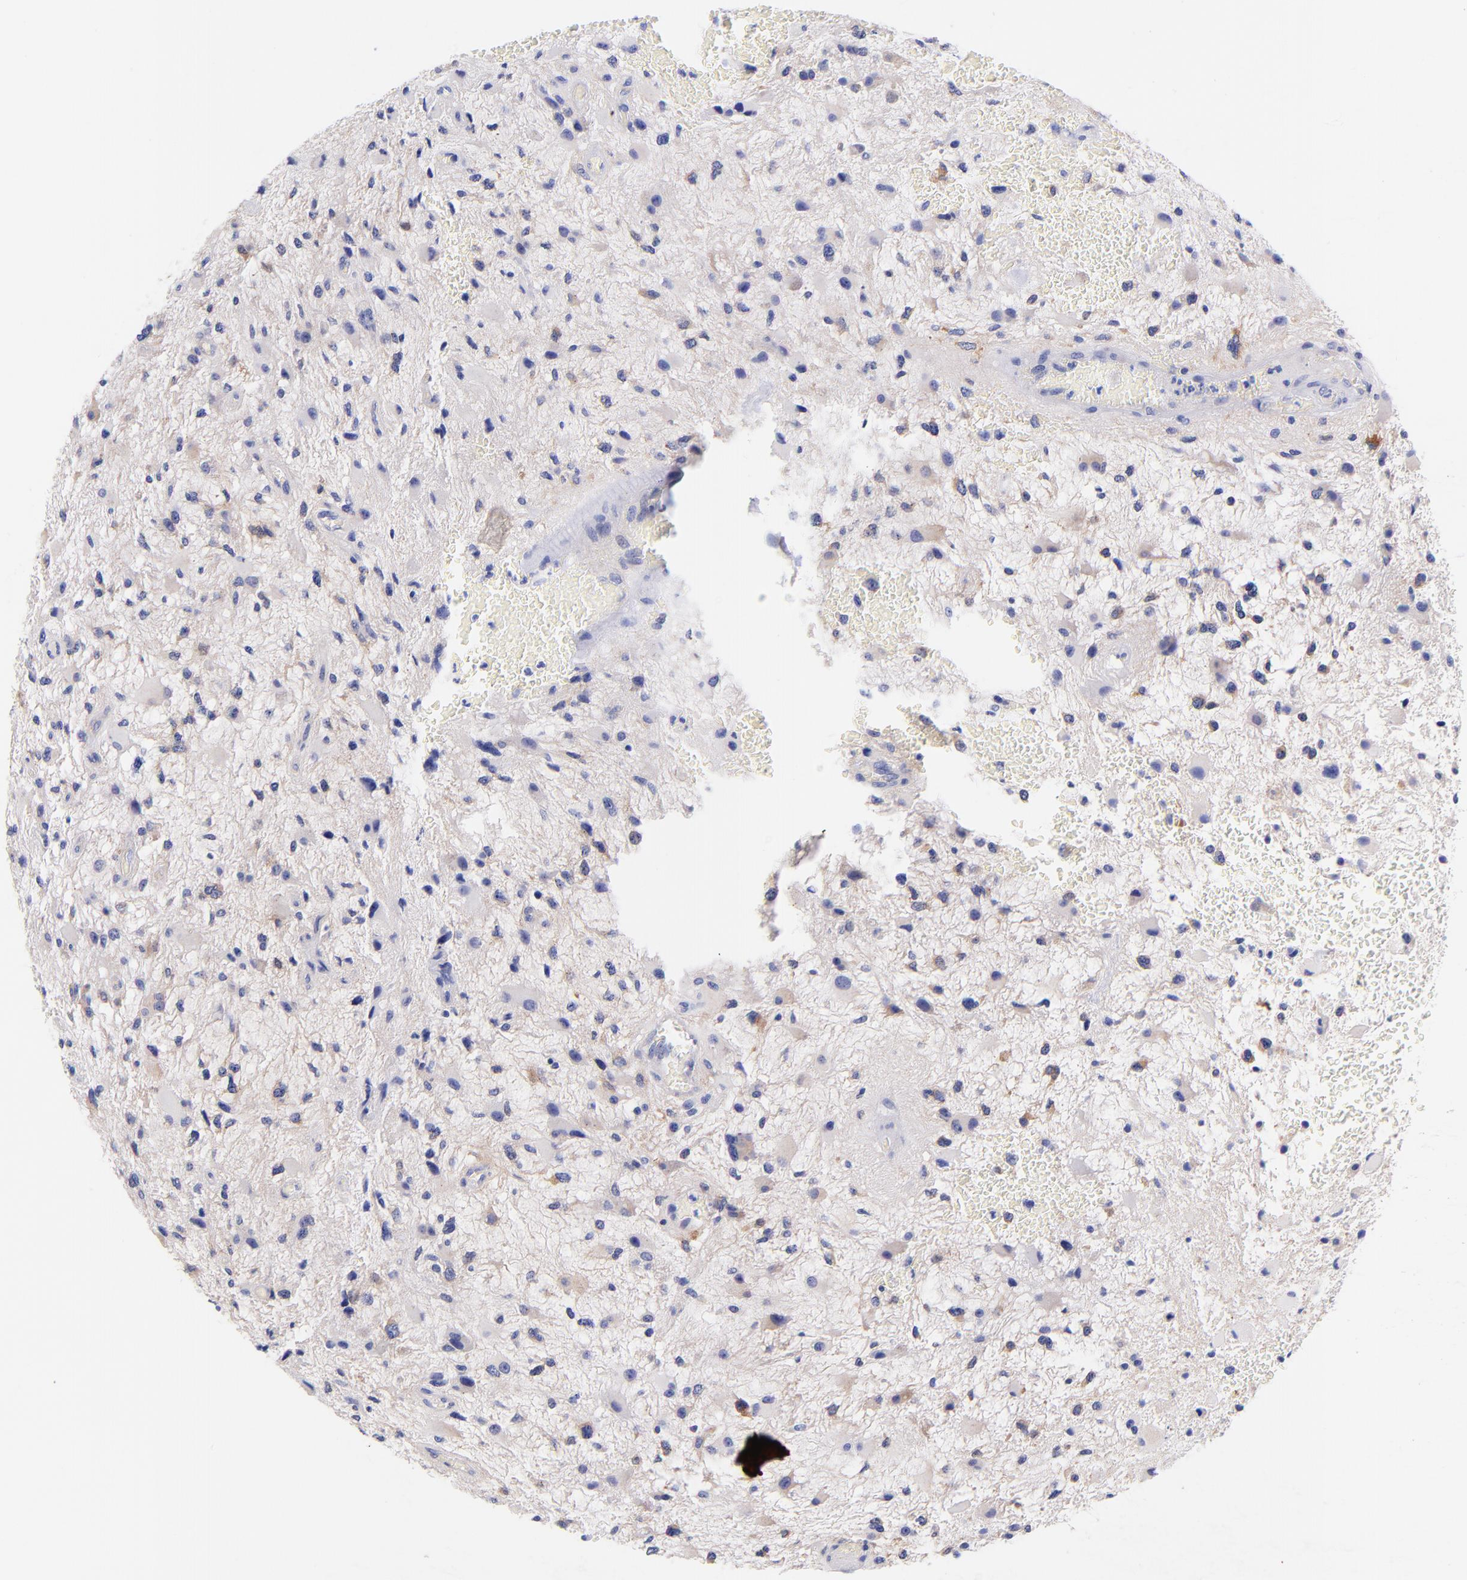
{"staining": {"intensity": "weak", "quantity": "<25%", "location": "cytoplasmic/membranous"}, "tissue": "glioma", "cell_type": "Tumor cells", "image_type": "cancer", "snomed": [{"axis": "morphology", "description": "Glioma, malignant, High grade"}, {"axis": "topography", "description": "Brain"}], "caption": "Tumor cells show no significant expression in glioma.", "gene": "GPHN", "patient": {"sex": "female", "age": 60}}